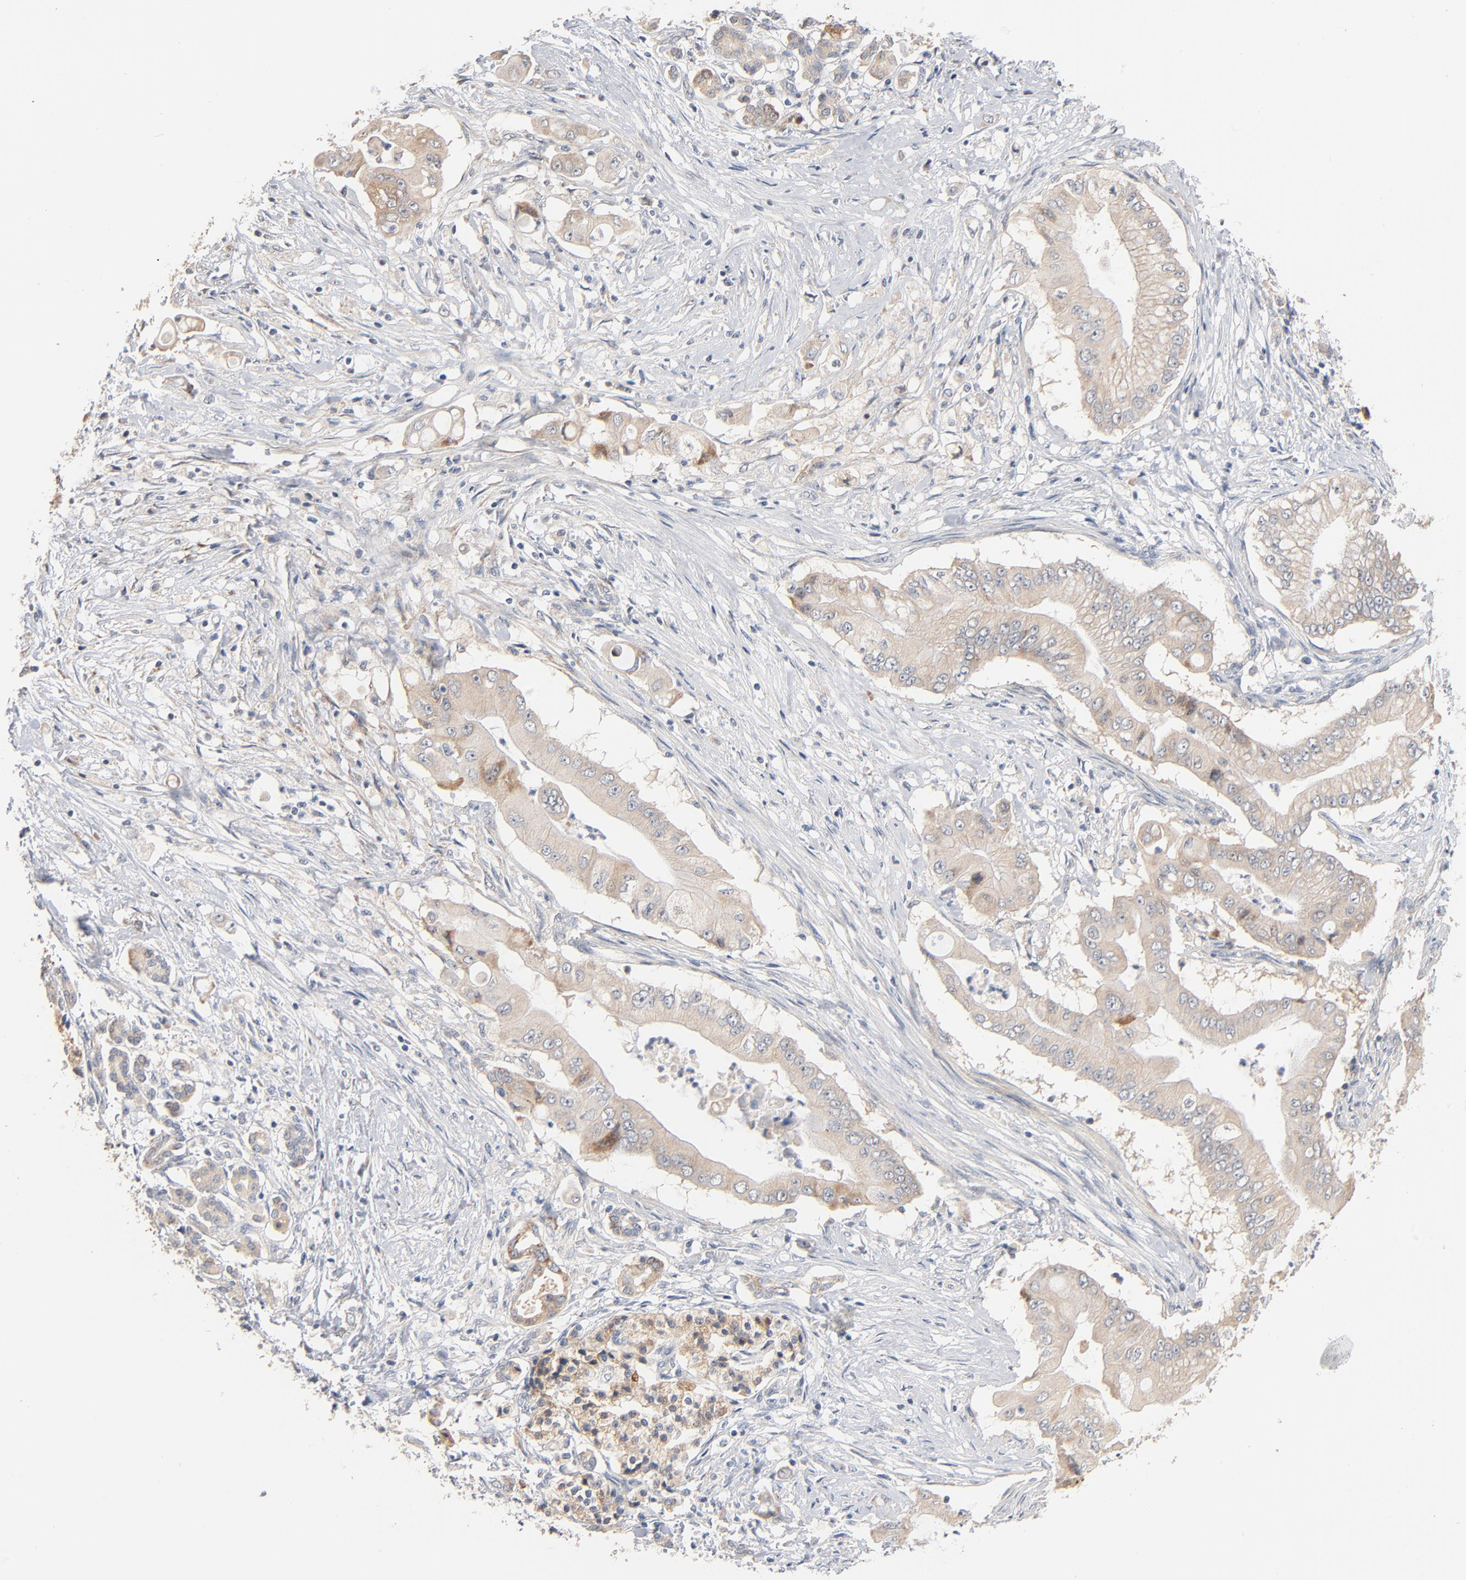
{"staining": {"intensity": "weak", "quantity": ">75%", "location": "cytoplasmic/membranous"}, "tissue": "pancreatic cancer", "cell_type": "Tumor cells", "image_type": "cancer", "snomed": [{"axis": "morphology", "description": "Adenocarcinoma, NOS"}, {"axis": "topography", "description": "Pancreas"}], "caption": "Immunohistochemistry of pancreatic adenocarcinoma displays low levels of weak cytoplasmic/membranous expression in approximately >75% of tumor cells.", "gene": "ZDHHC8", "patient": {"sex": "male", "age": 62}}